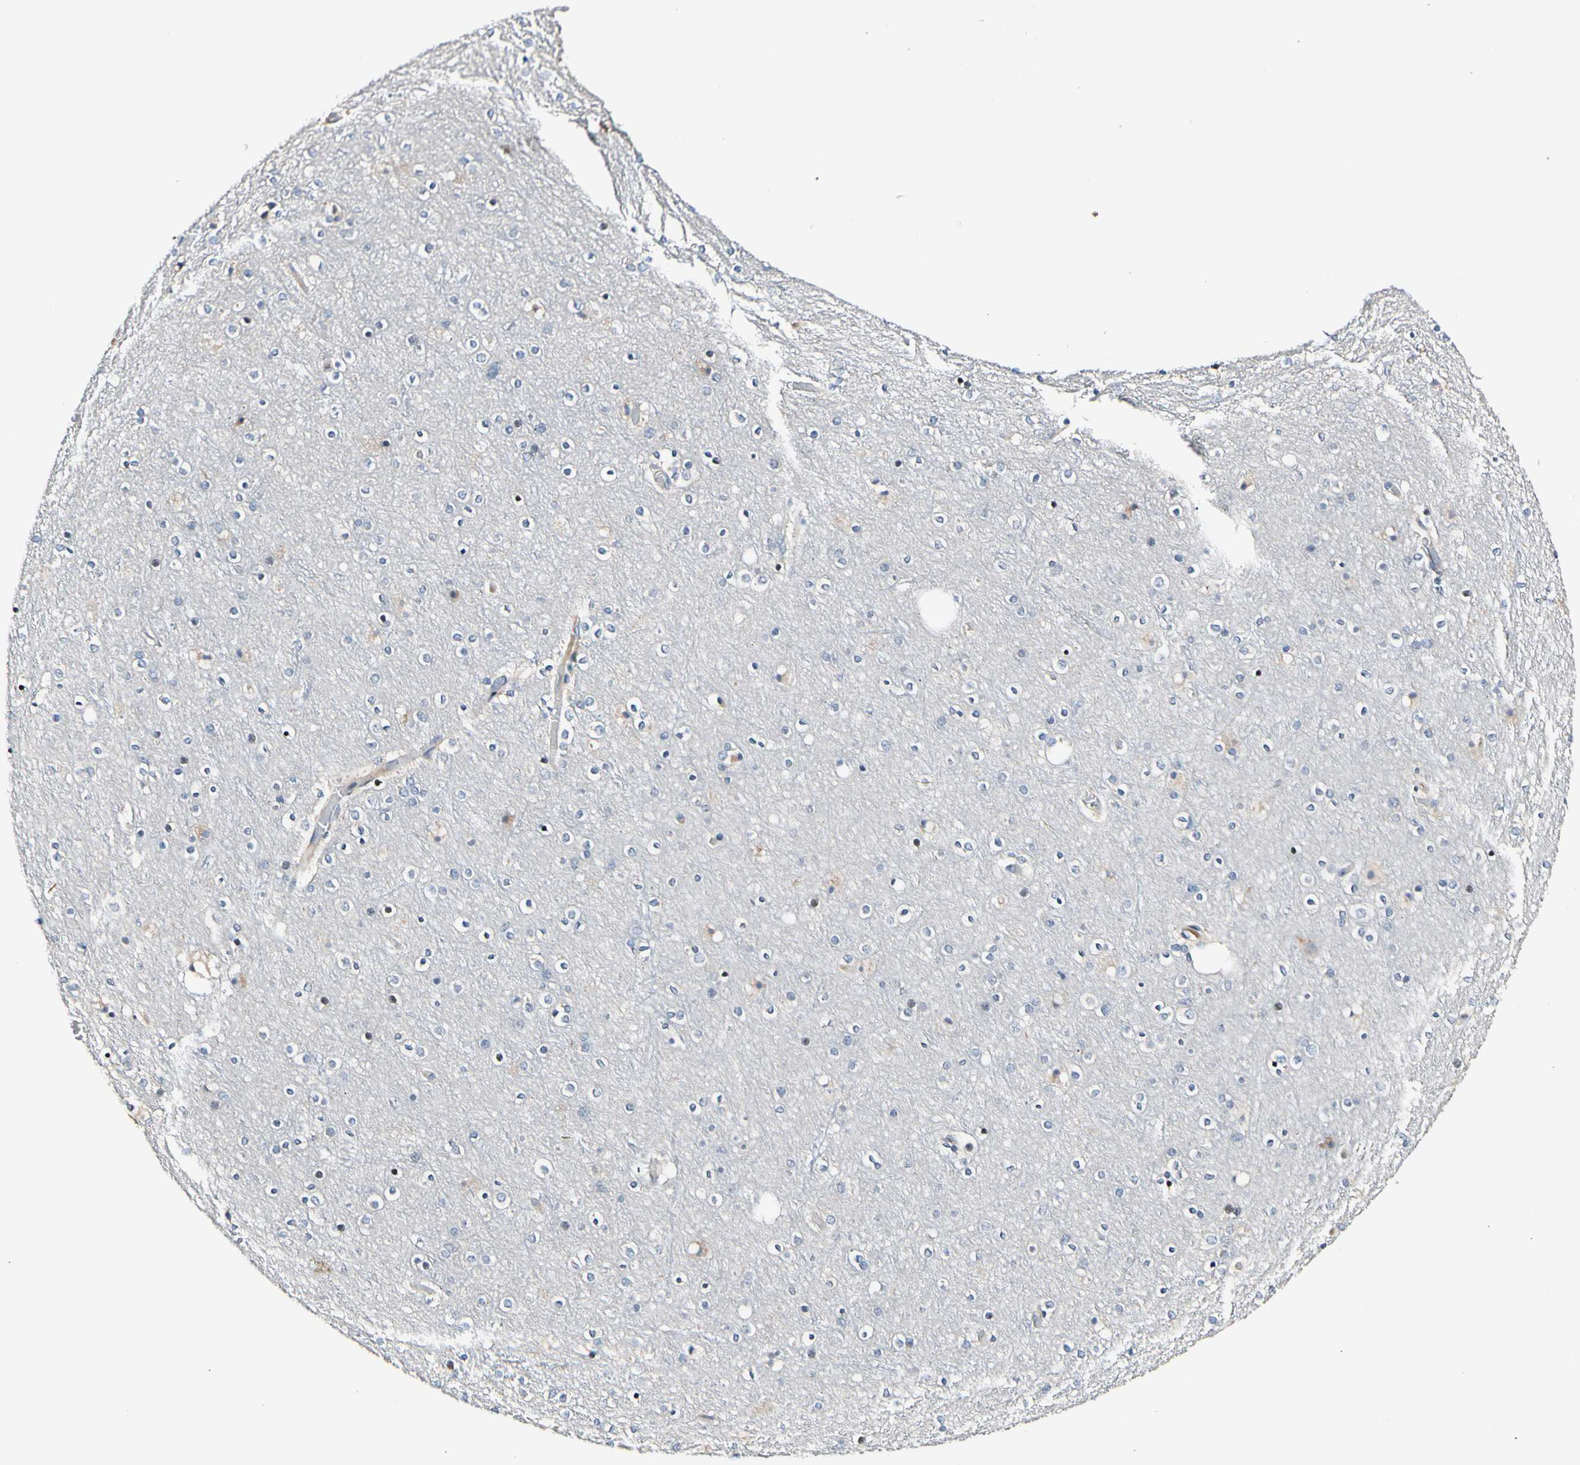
{"staining": {"intensity": "weak", "quantity": "<25%", "location": "cytoplasmic/membranous"}, "tissue": "cerebral cortex", "cell_type": "Endothelial cells", "image_type": "normal", "snomed": [{"axis": "morphology", "description": "Normal tissue, NOS"}, {"axis": "topography", "description": "Cerebral cortex"}], "caption": "Immunohistochemistry (IHC) image of benign human cerebral cortex stained for a protein (brown), which displays no expression in endothelial cells.", "gene": "SOX30", "patient": {"sex": "female", "age": 54}}